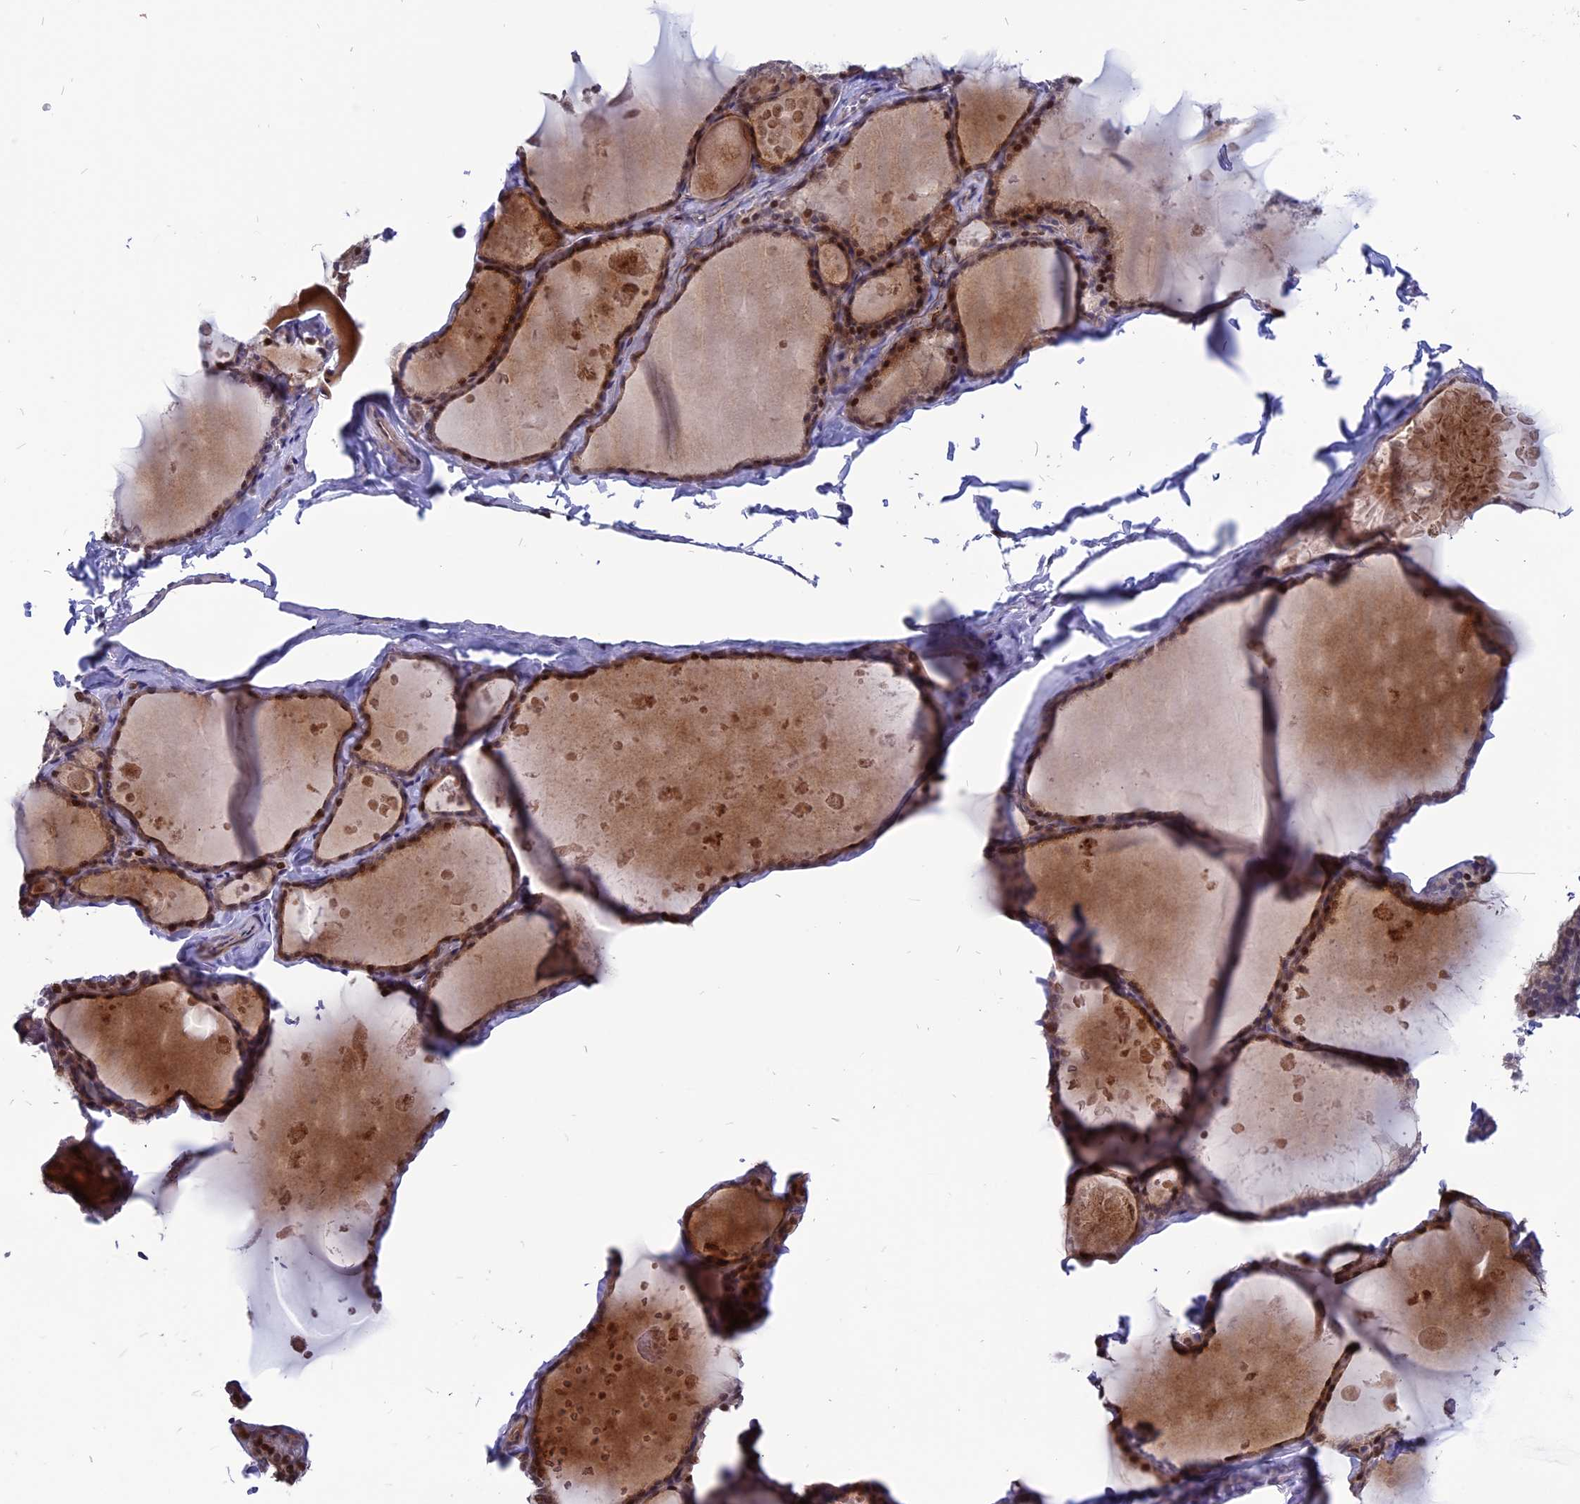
{"staining": {"intensity": "moderate", "quantity": ">75%", "location": "cytoplasmic/membranous,nuclear"}, "tissue": "thyroid gland", "cell_type": "Glandular cells", "image_type": "normal", "snomed": [{"axis": "morphology", "description": "Normal tissue, NOS"}, {"axis": "topography", "description": "Thyroid gland"}], "caption": "DAB immunohistochemical staining of benign thyroid gland exhibits moderate cytoplasmic/membranous,nuclear protein staining in approximately >75% of glandular cells.", "gene": "TMEM263", "patient": {"sex": "male", "age": 56}}